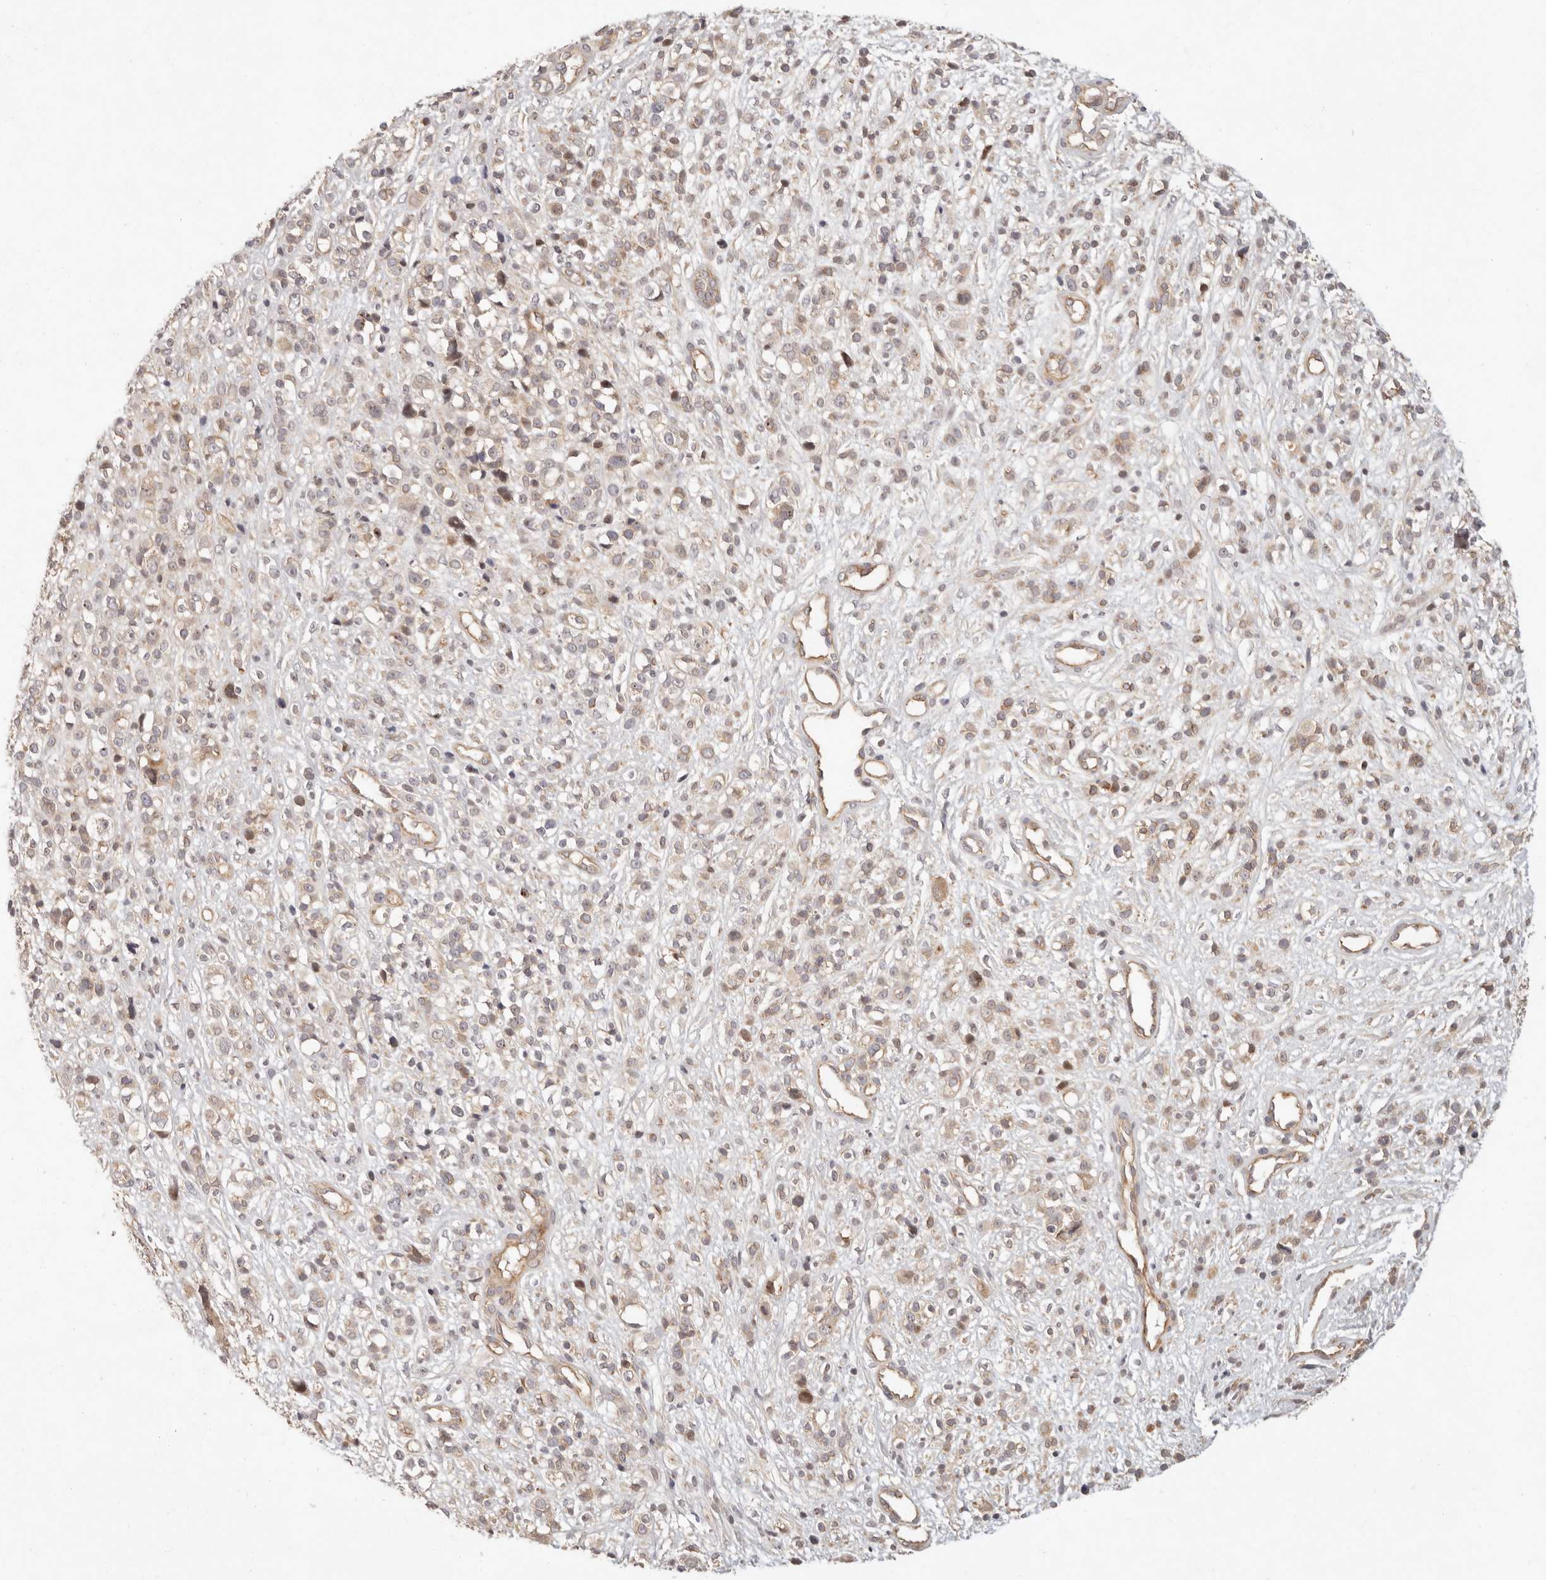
{"staining": {"intensity": "weak", "quantity": "25%-75%", "location": "cytoplasmic/membranous"}, "tissue": "melanoma", "cell_type": "Tumor cells", "image_type": "cancer", "snomed": [{"axis": "morphology", "description": "Malignant melanoma, NOS"}, {"axis": "topography", "description": "Skin"}], "caption": "Brown immunohistochemical staining in human melanoma reveals weak cytoplasmic/membranous positivity in approximately 25%-75% of tumor cells. The protein of interest is stained brown, and the nuclei are stained in blue (DAB (3,3'-diaminobenzidine) IHC with brightfield microscopy, high magnification).", "gene": "PPP1R3B", "patient": {"sex": "female", "age": 55}}